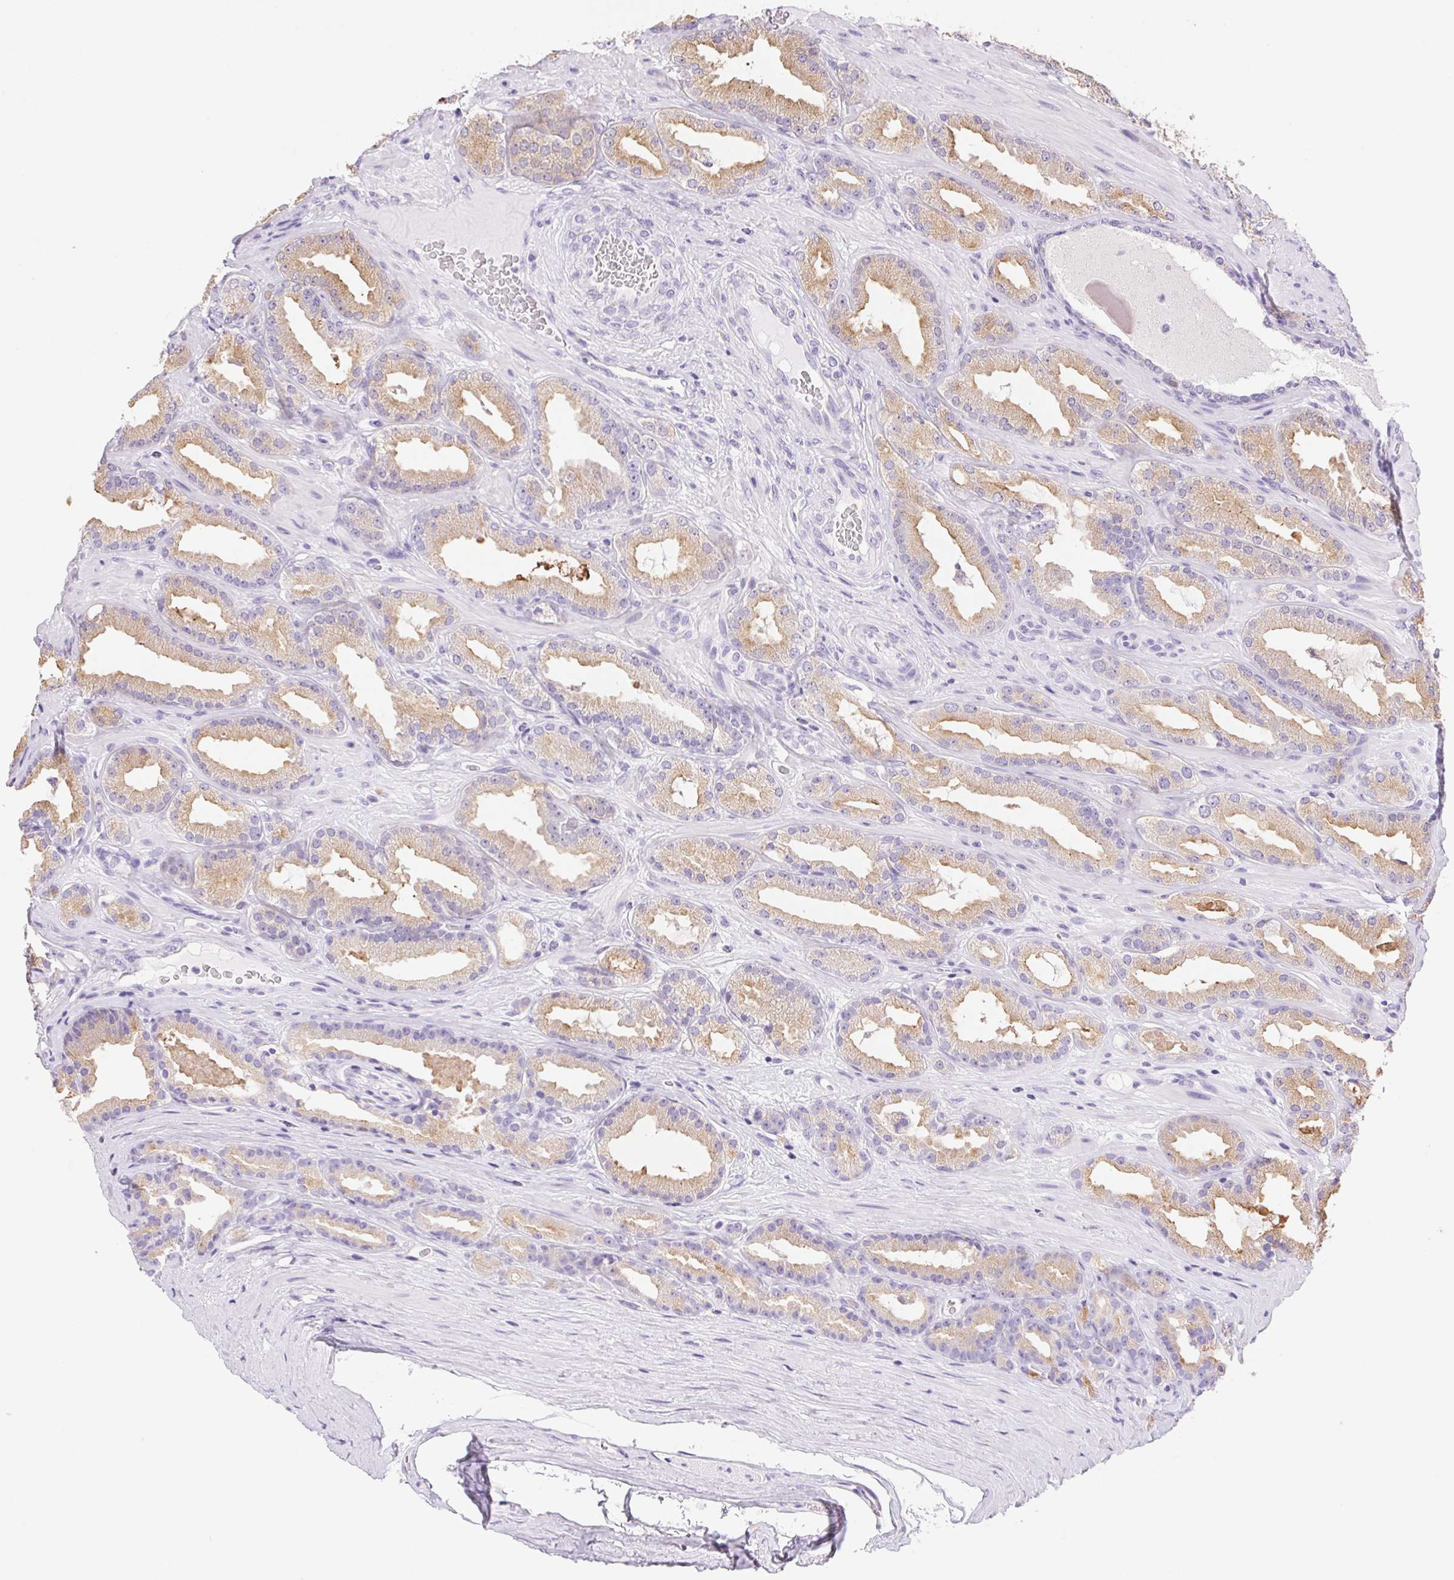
{"staining": {"intensity": "weak", "quantity": ">75%", "location": "cytoplasmic/membranous"}, "tissue": "prostate cancer", "cell_type": "Tumor cells", "image_type": "cancer", "snomed": [{"axis": "morphology", "description": "Adenocarcinoma, Low grade"}, {"axis": "topography", "description": "Prostate"}], "caption": "Immunohistochemical staining of prostate adenocarcinoma (low-grade) shows low levels of weak cytoplasmic/membranous protein expression in about >75% of tumor cells.", "gene": "SERPINB3", "patient": {"sex": "male", "age": 61}}